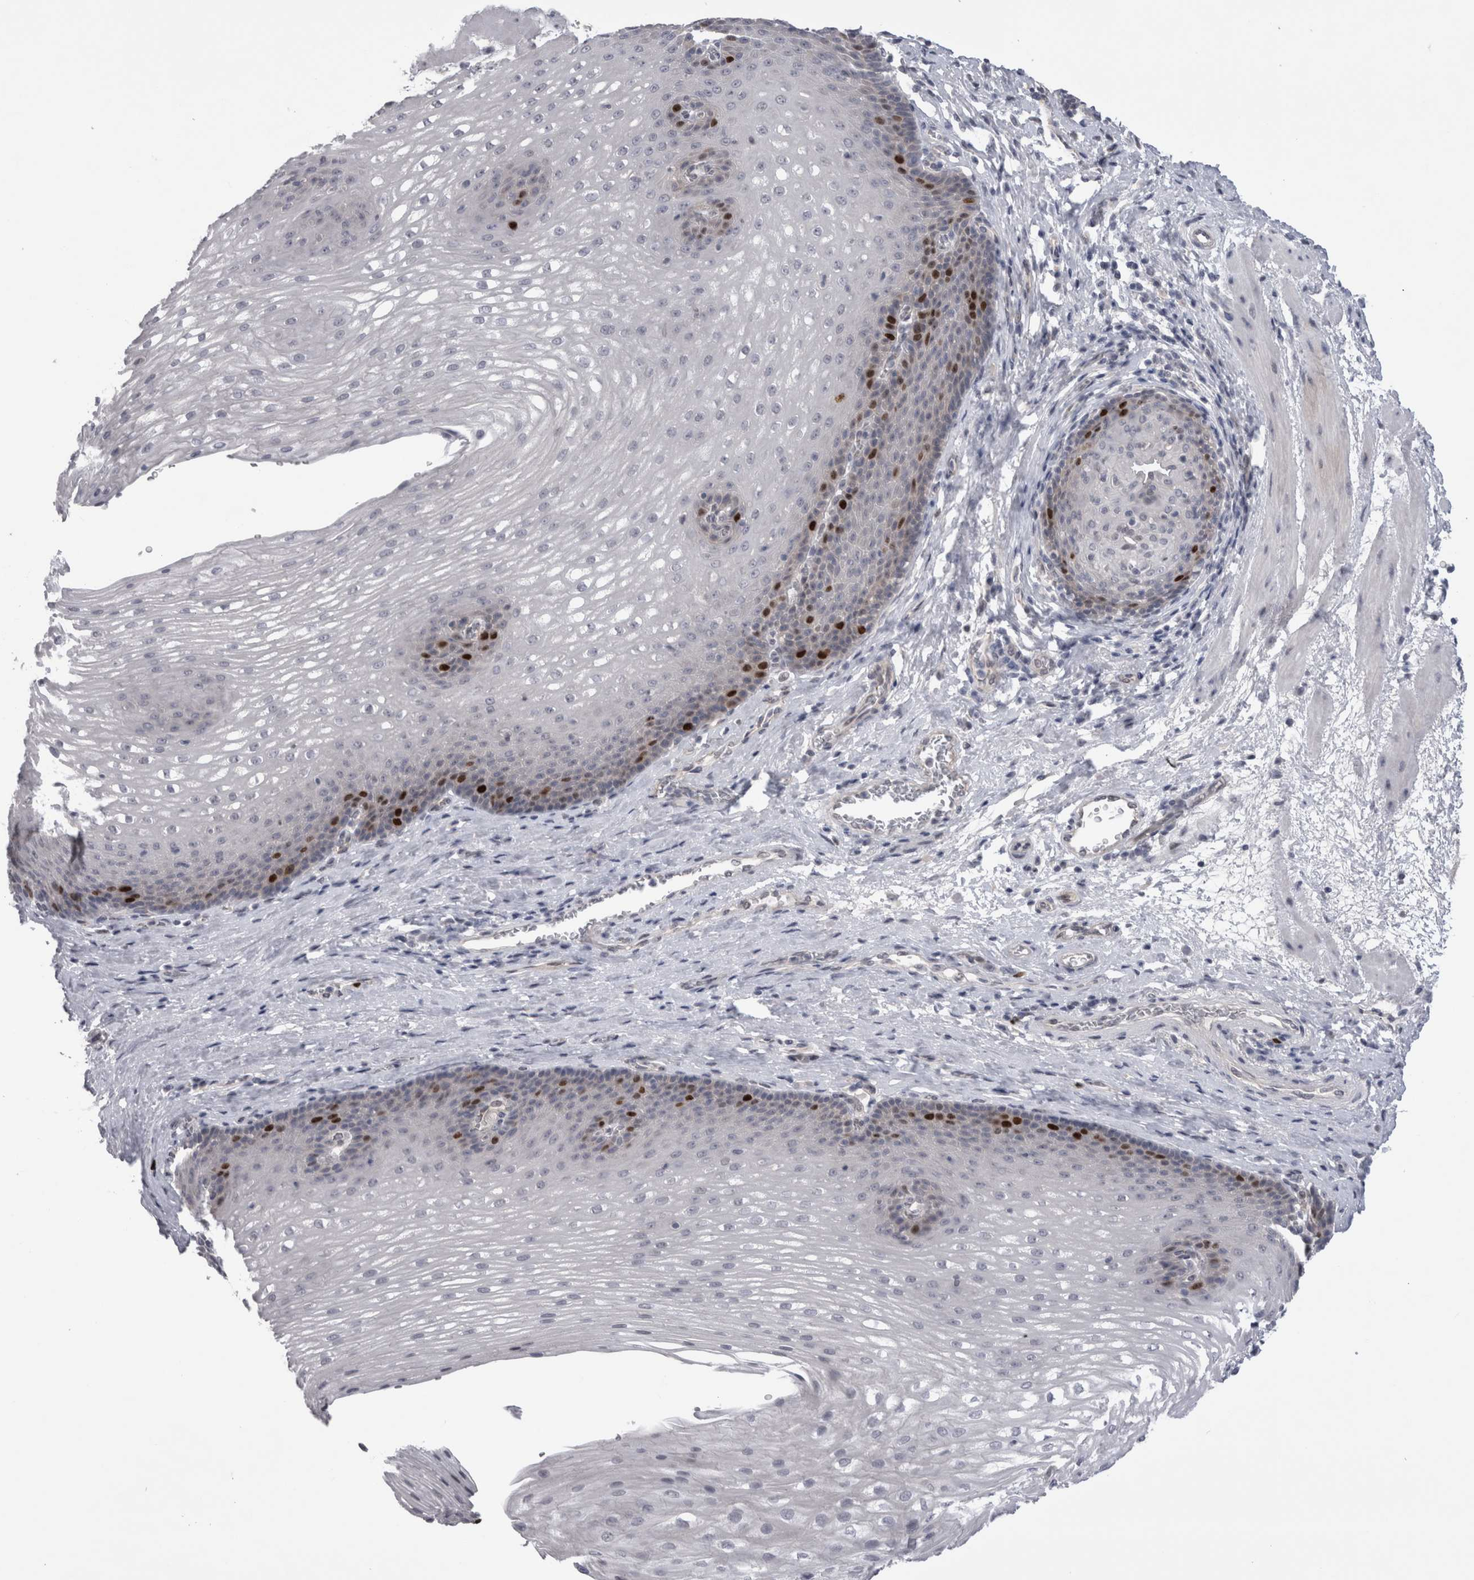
{"staining": {"intensity": "strong", "quantity": "<25%", "location": "nuclear"}, "tissue": "esophagus", "cell_type": "Squamous epithelial cells", "image_type": "normal", "snomed": [{"axis": "morphology", "description": "Normal tissue, NOS"}, {"axis": "topography", "description": "Esophagus"}], "caption": "Human esophagus stained for a protein (brown) exhibits strong nuclear positive staining in about <25% of squamous epithelial cells.", "gene": "KIF18B", "patient": {"sex": "male", "age": 48}}